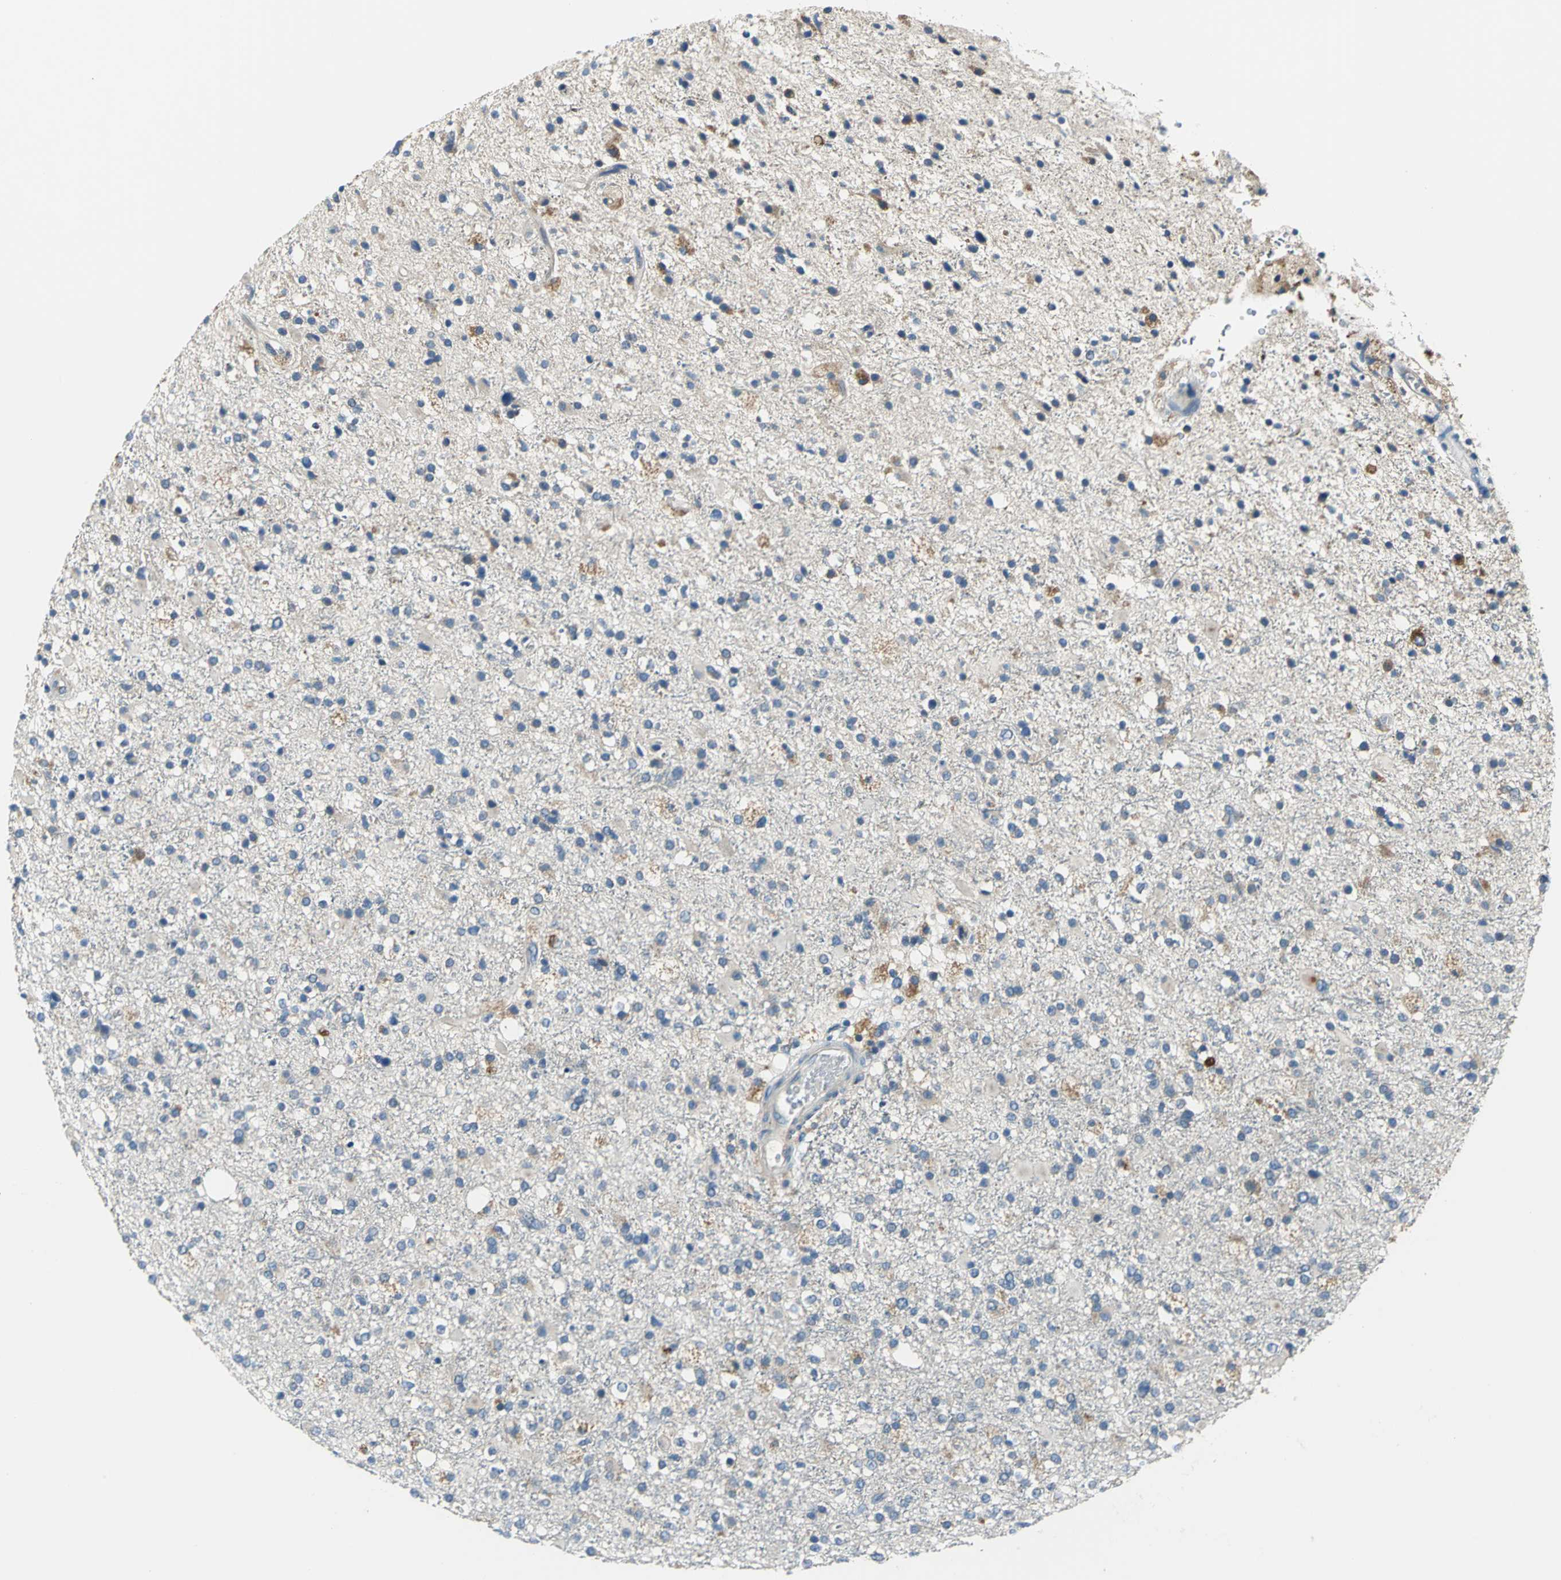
{"staining": {"intensity": "weak", "quantity": ">75%", "location": "cytoplasmic/membranous"}, "tissue": "glioma", "cell_type": "Tumor cells", "image_type": "cancer", "snomed": [{"axis": "morphology", "description": "Glioma, malignant, High grade"}, {"axis": "topography", "description": "Brain"}], "caption": "Immunohistochemical staining of human high-grade glioma (malignant) demonstrates weak cytoplasmic/membranous protein staining in approximately >75% of tumor cells. (DAB = brown stain, brightfield microscopy at high magnification).", "gene": "SLC16A7", "patient": {"sex": "male", "age": 33}}